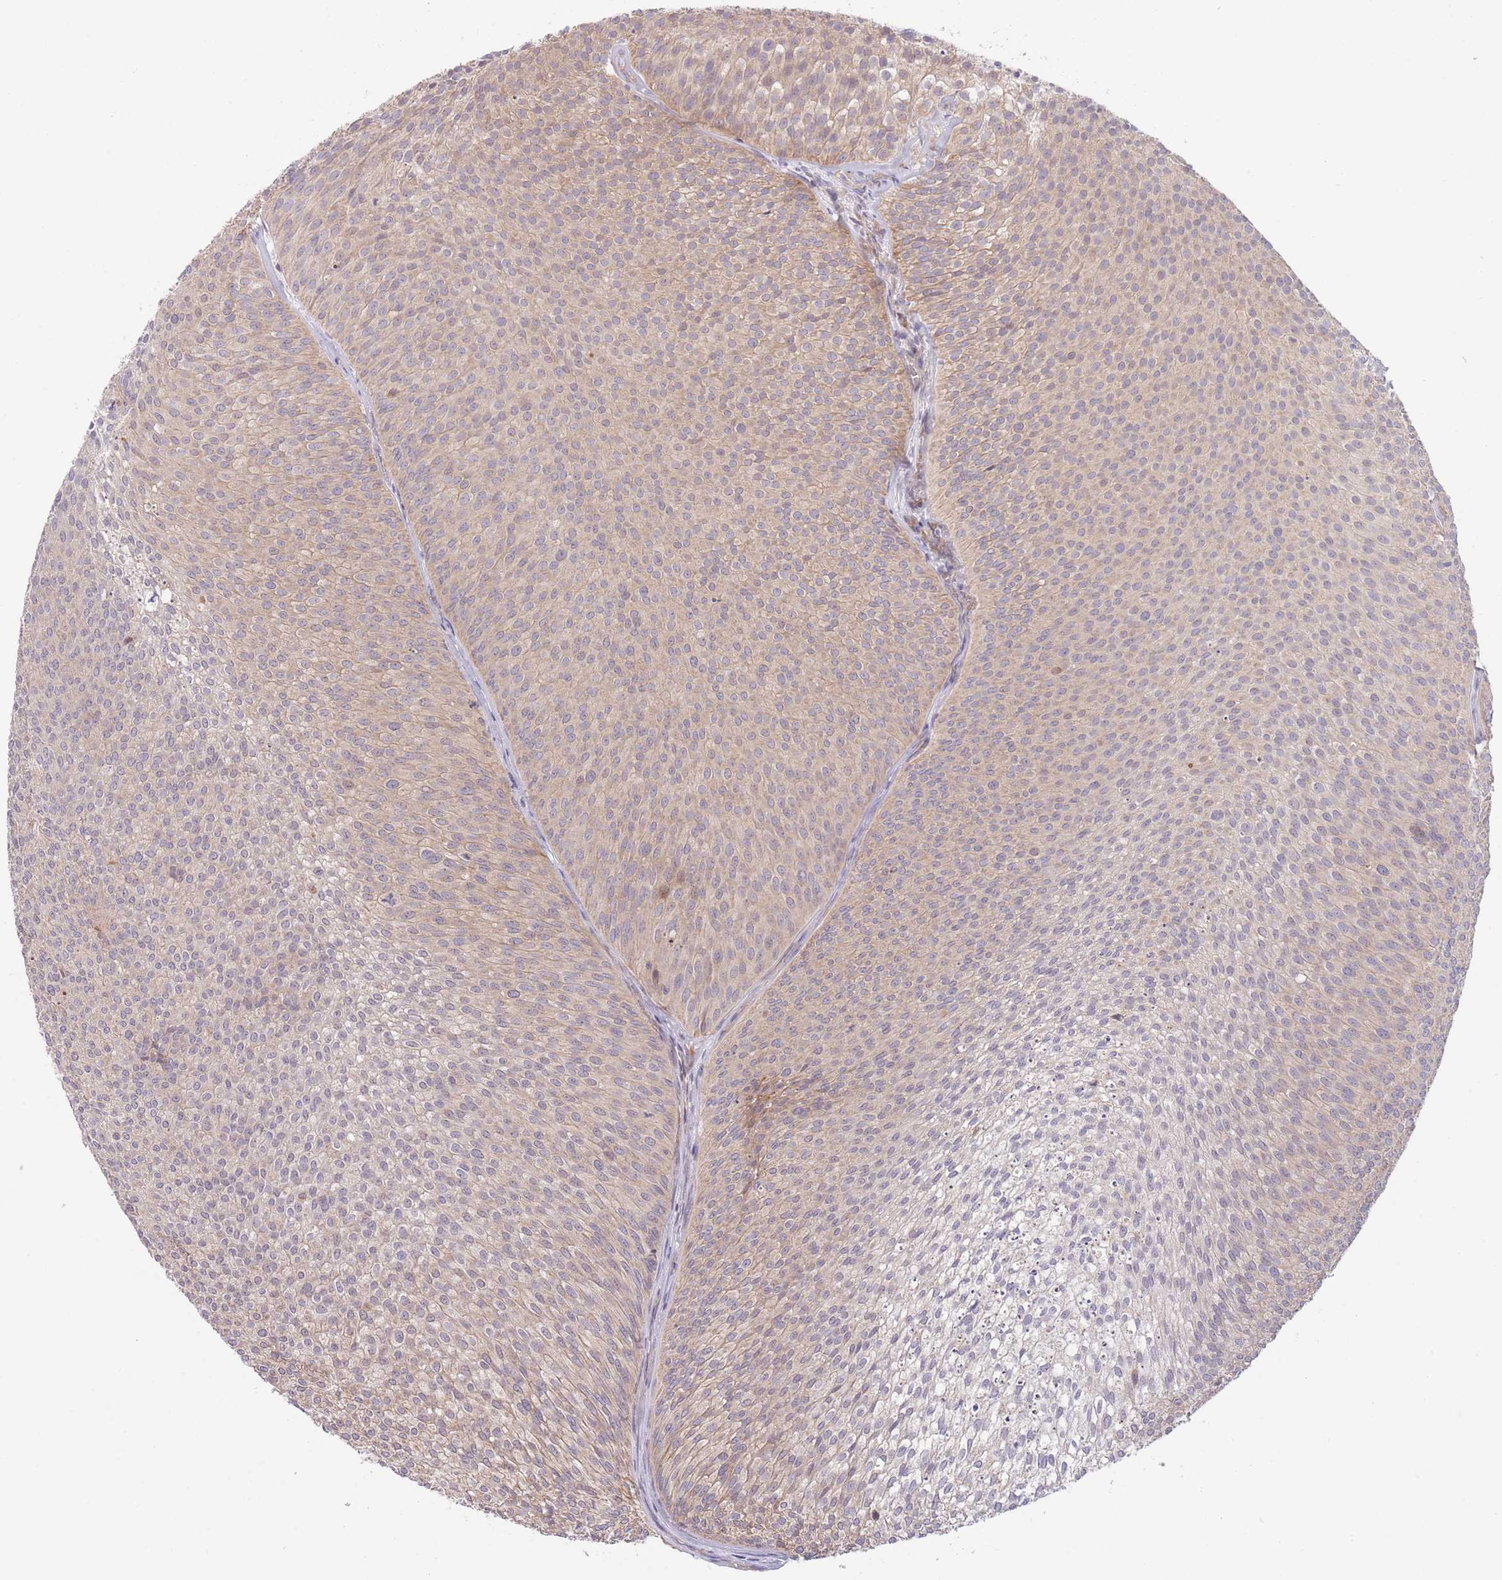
{"staining": {"intensity": "weak", "quantity": "25%-75%", "location": "cytoplasmic/membranous"}, "tissue": "urothelial cancer", "cell_type": "Tumor cells", "image_type": "cancer", "snomed": [{"axis": "morphology", "description": "Urothelial carcinoma, Low grade"}, {"axis": "topography", "description": "Urinary bladder"}], "caption": "Immunohistochemical staining of urothelial carcinoma (low-grade) displays low levels of weak cytoplasmic/membranous protein staining in approximately 25%-75% of tumor cells.", "gene": "BOLA2B", "patient": {"sex": "male", "age": 91}}